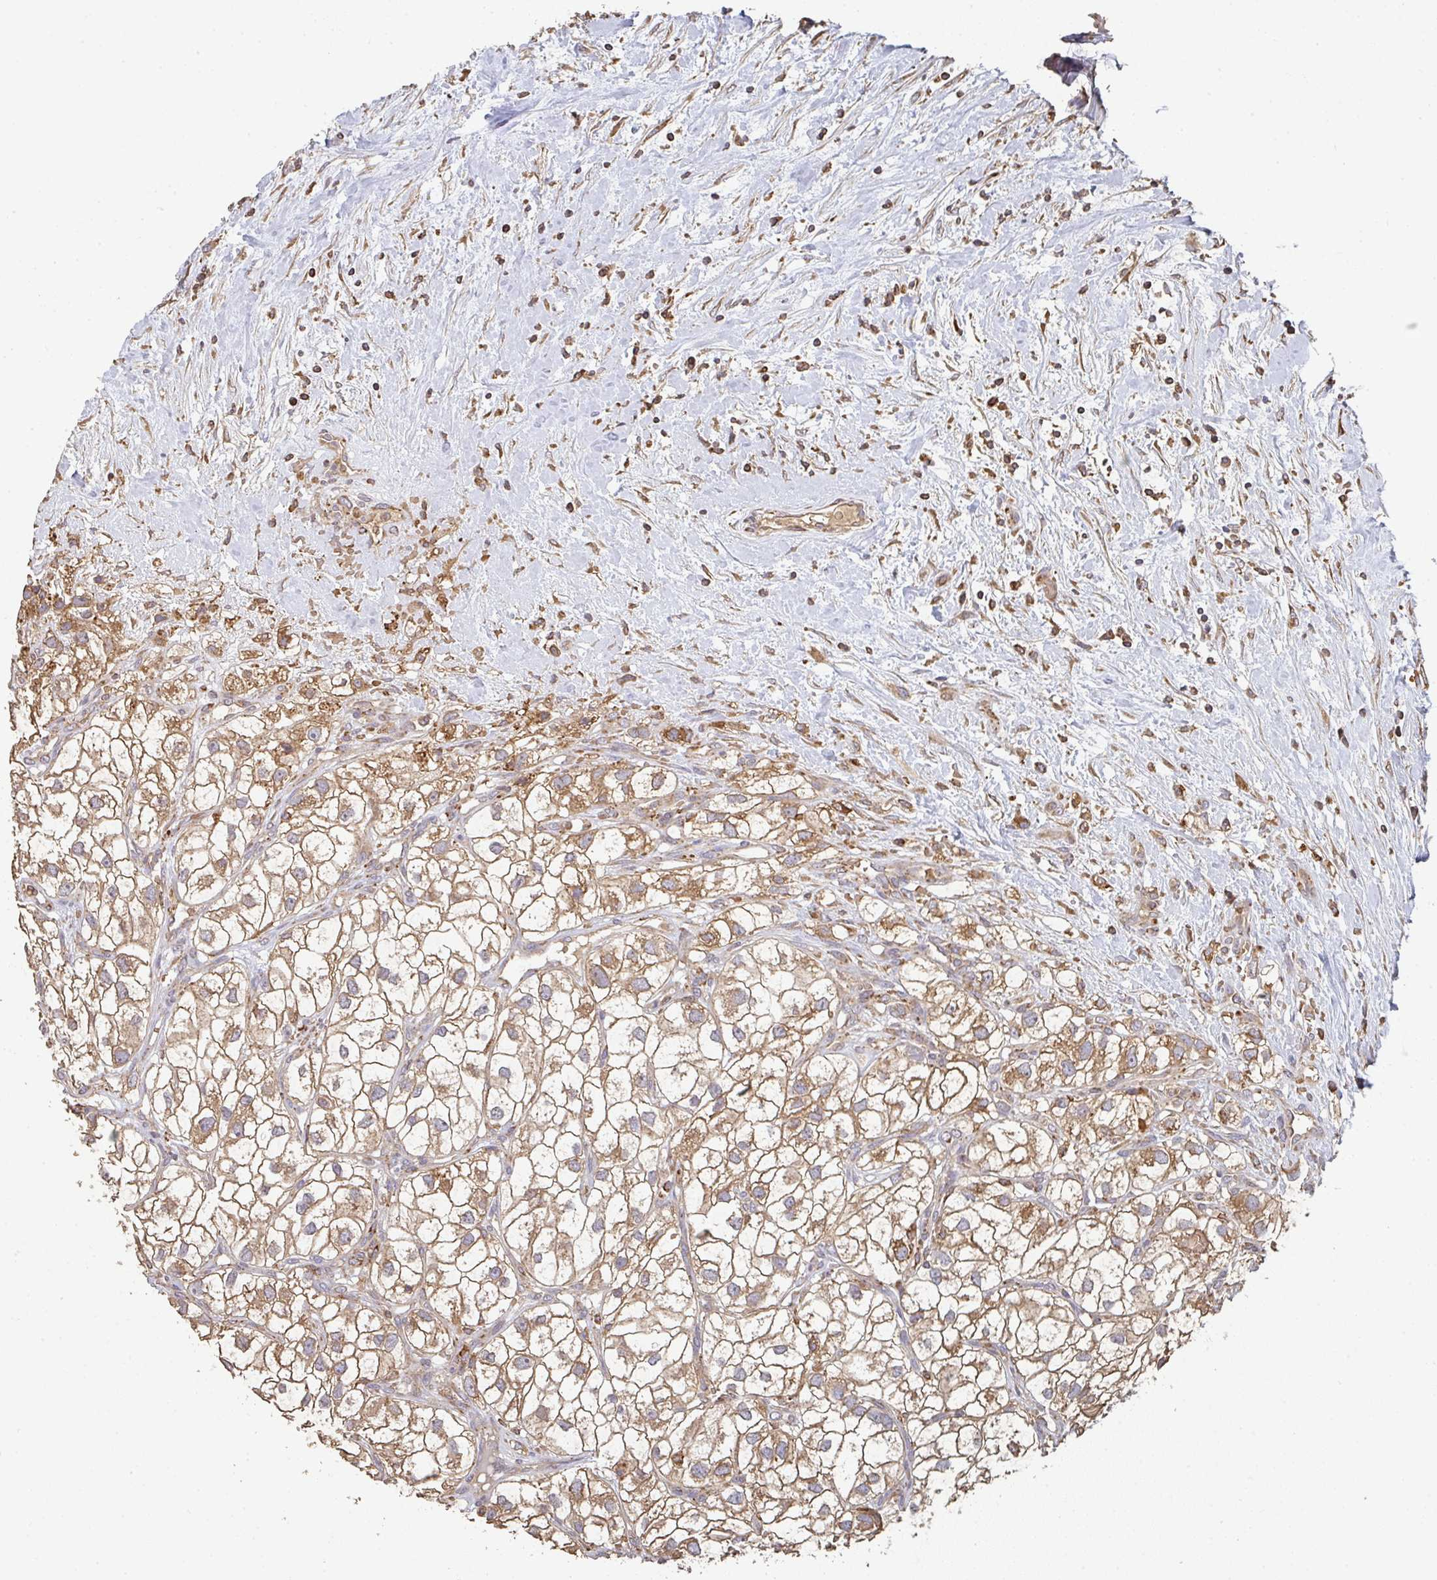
{"staining": {"intensity": "moderate", "quantity": ">75%", "location": "cytoplasmic/membranous"}, "tissue": "renal cancer", "cell_type": "Tumor cells", "image_type": "cancer", "snomed": [{"axis": "morphology", "description": "Adenocarcinoma, NOS"}, {"axis": "topography", "description": "Kidney"}], "caption": "This histopathology image exhibits immunohistochemistry staining of renal cancer (adenocarcinoma), with medium moderate cytoplasmic/membranous staining in about >75% of tumor cells.", "gene": "POLG", "patient": {"sex": "male", "age": 59}}